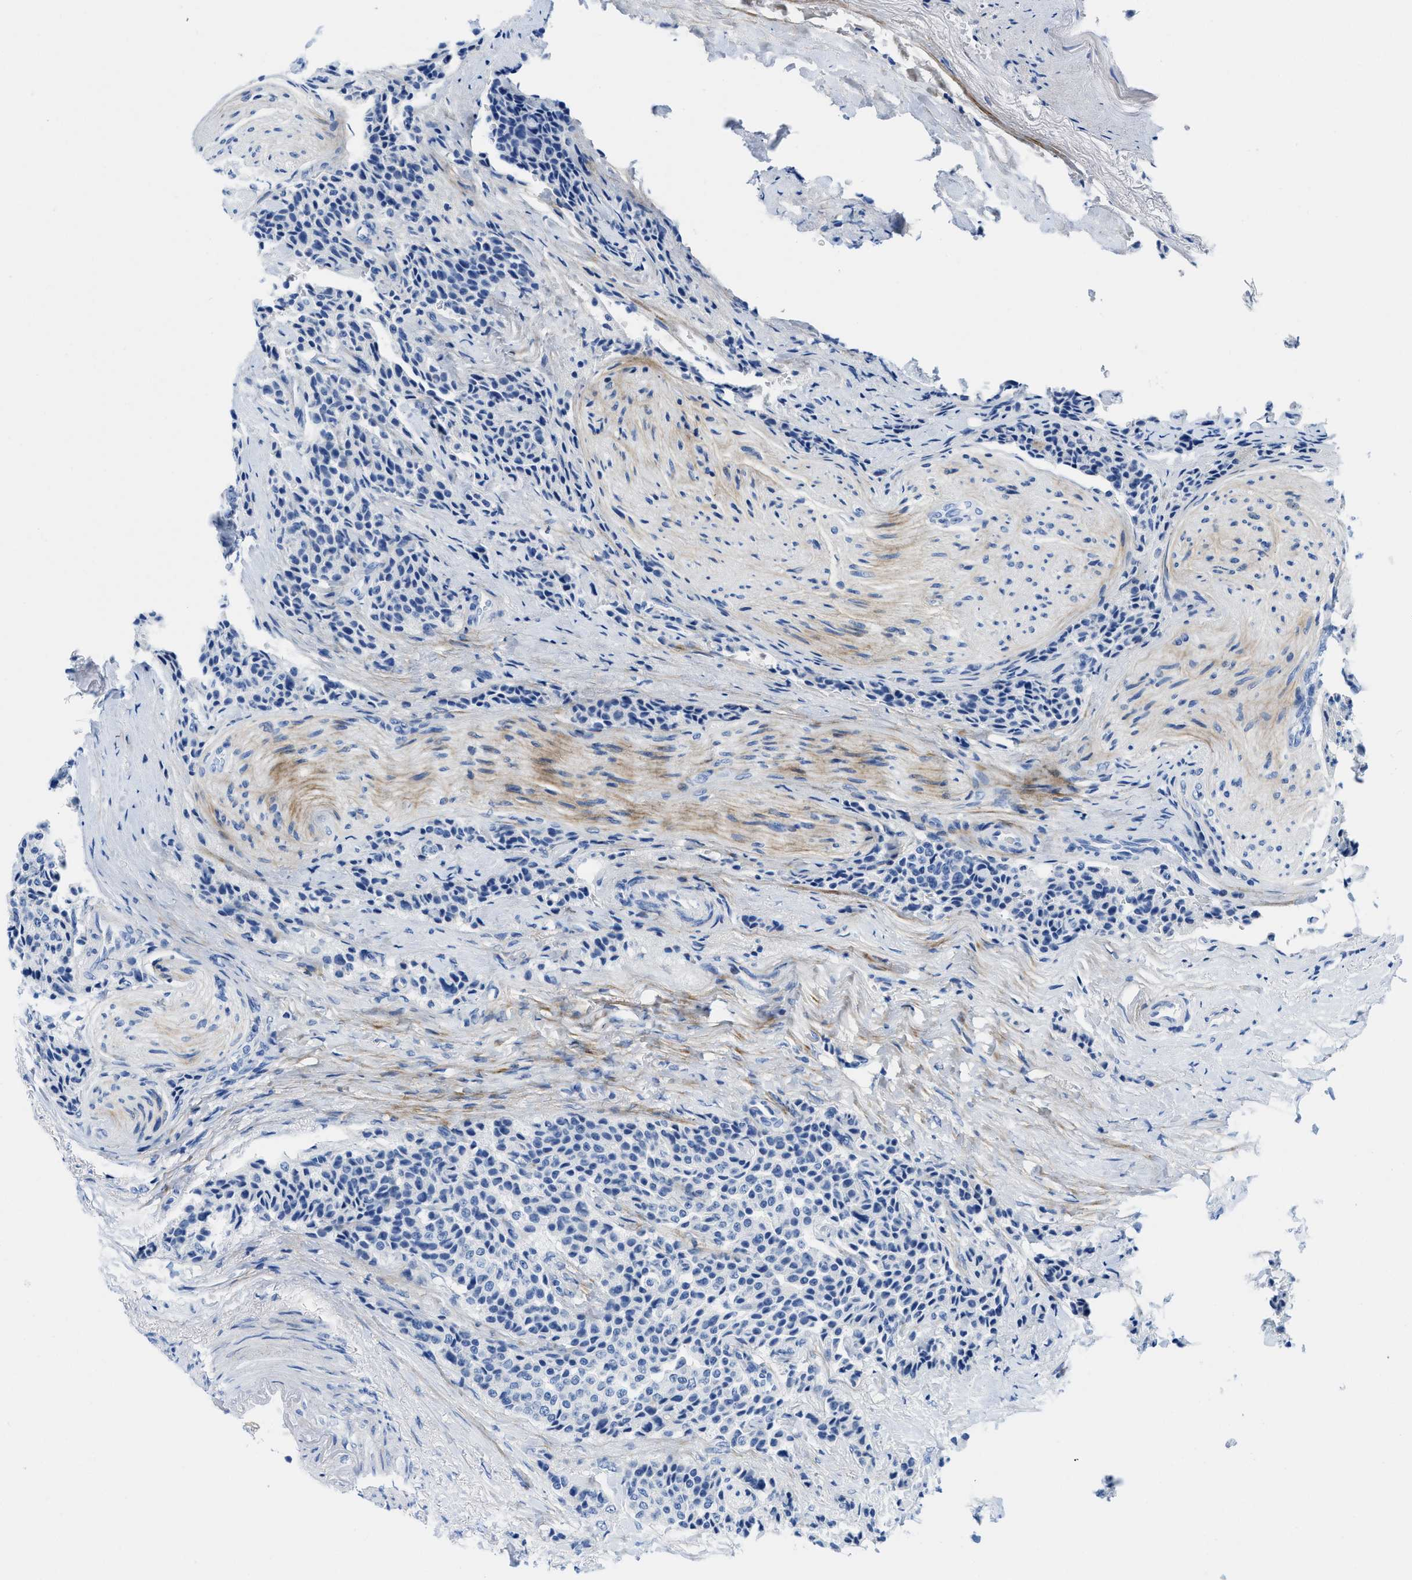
{"staining": {"intensity": "negative", "quantity": "none", "location": "none"}, "tissue": "carcinoid", "cell_type": "Tumor cells", "image_type": "cancer", "snomed": [{"axis": "morphology", "description": "Carcinoid, malignant, NOS"}, {"axis": "topography", "description": "Colon"}], "caption": "This is a photomicrograph of immunohistochemistry staining of malignant carcinoid, which shows no expression in tumor cells.", "gene": "COL3A1", "patient": {"sex": "female", "age": 61}}